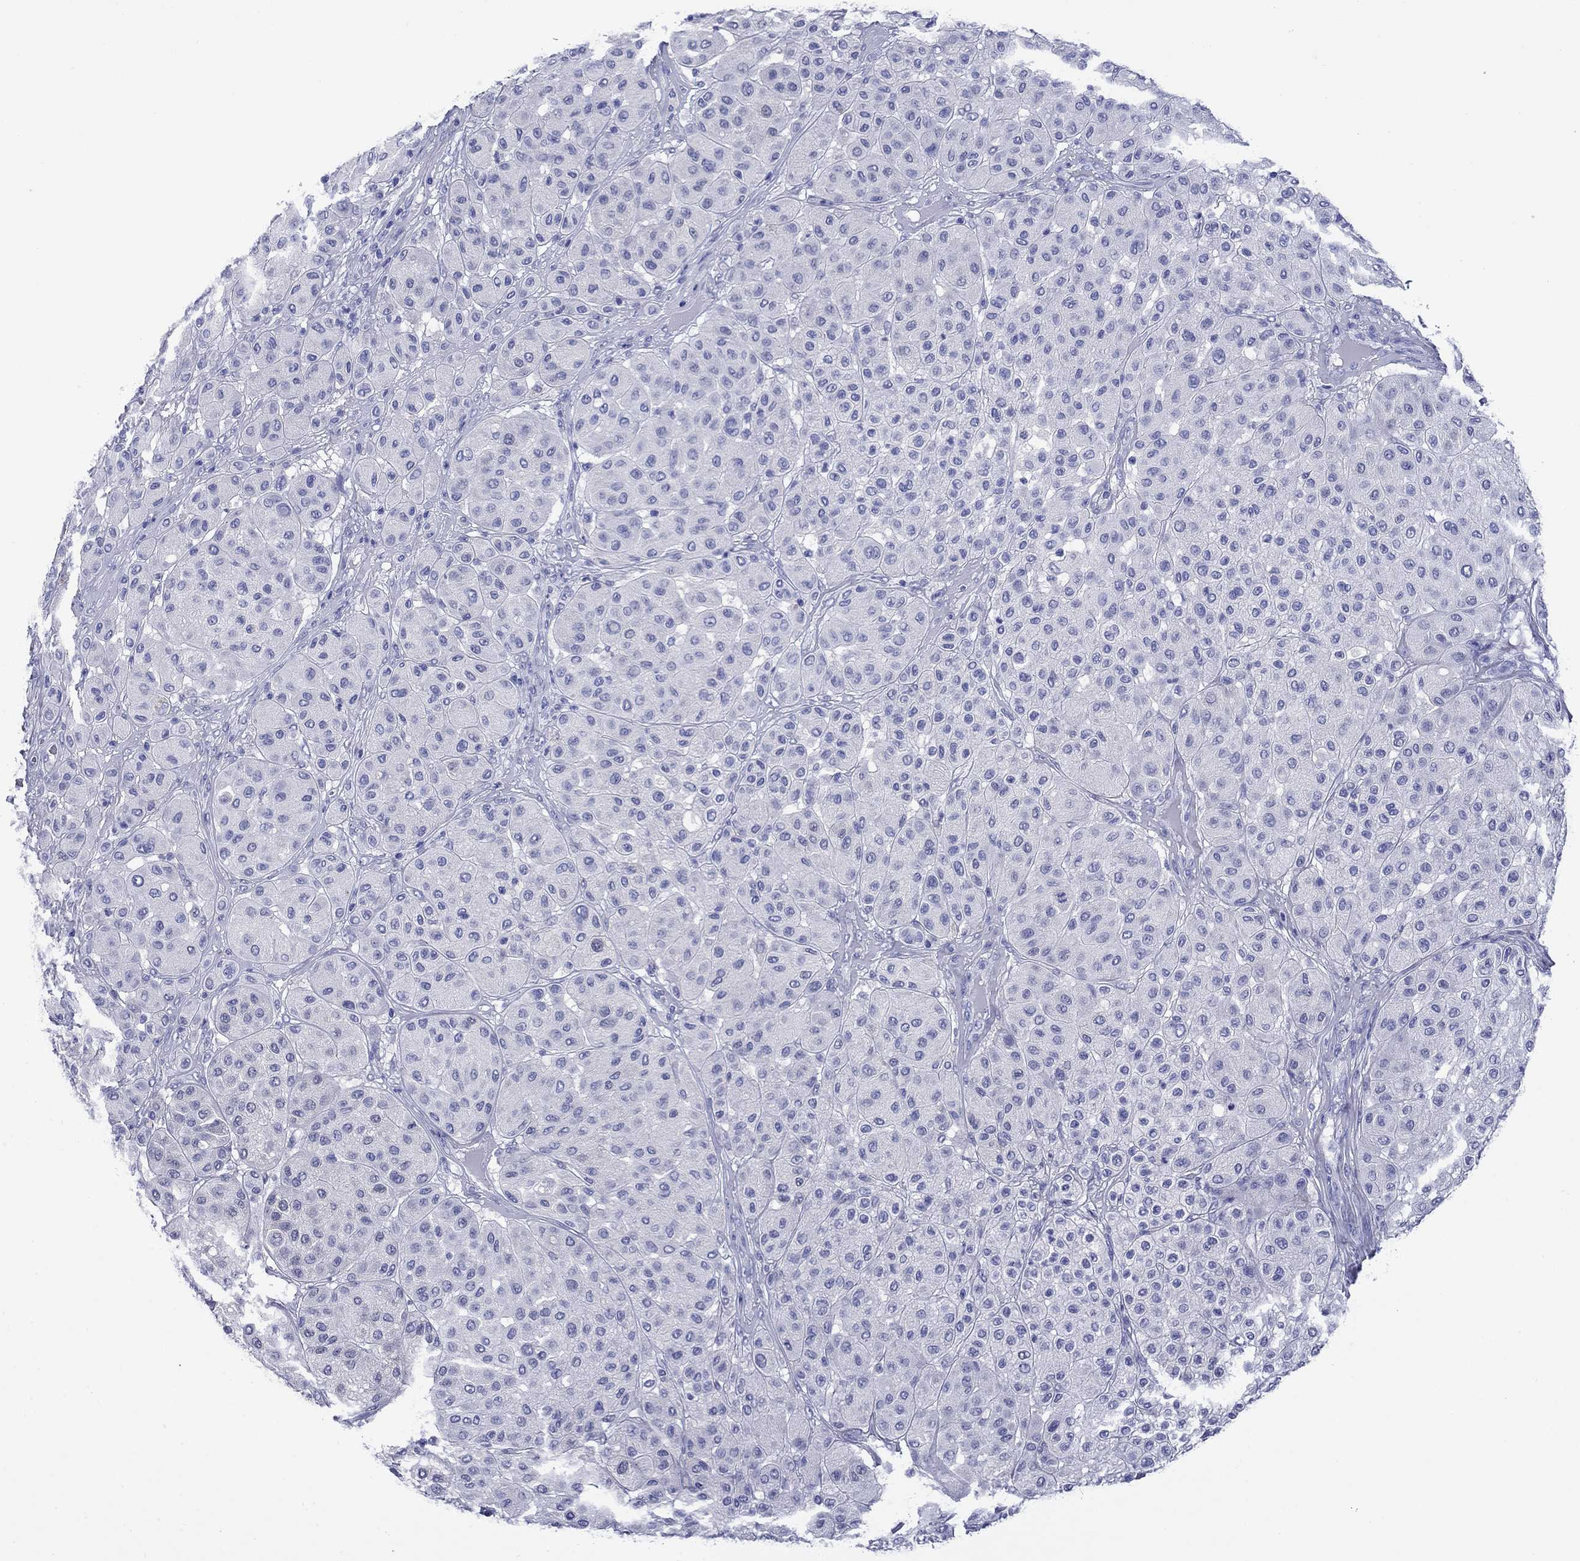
{"staining": {"intensity": "negative", "quantity": "none", "location": "none"}, "tissue": "melanoma", "cell_type": "Tumor cells", "image_type": "cancer", "snomed": [{"axis": "morphology", "description": "Malignant melanoma, Metastatic site"}, {"axis": "topography", "description": "Smooth muscle"}], "caption": "High magnification brightfield microscopy of malignant melanoma (metastatic site) stained with DAB (brown) and counterstained with hematoxylin (blue): tumor cells show no significant expression.", "gene": "GIP", "patient": {"sex": "male", "age": 41}}